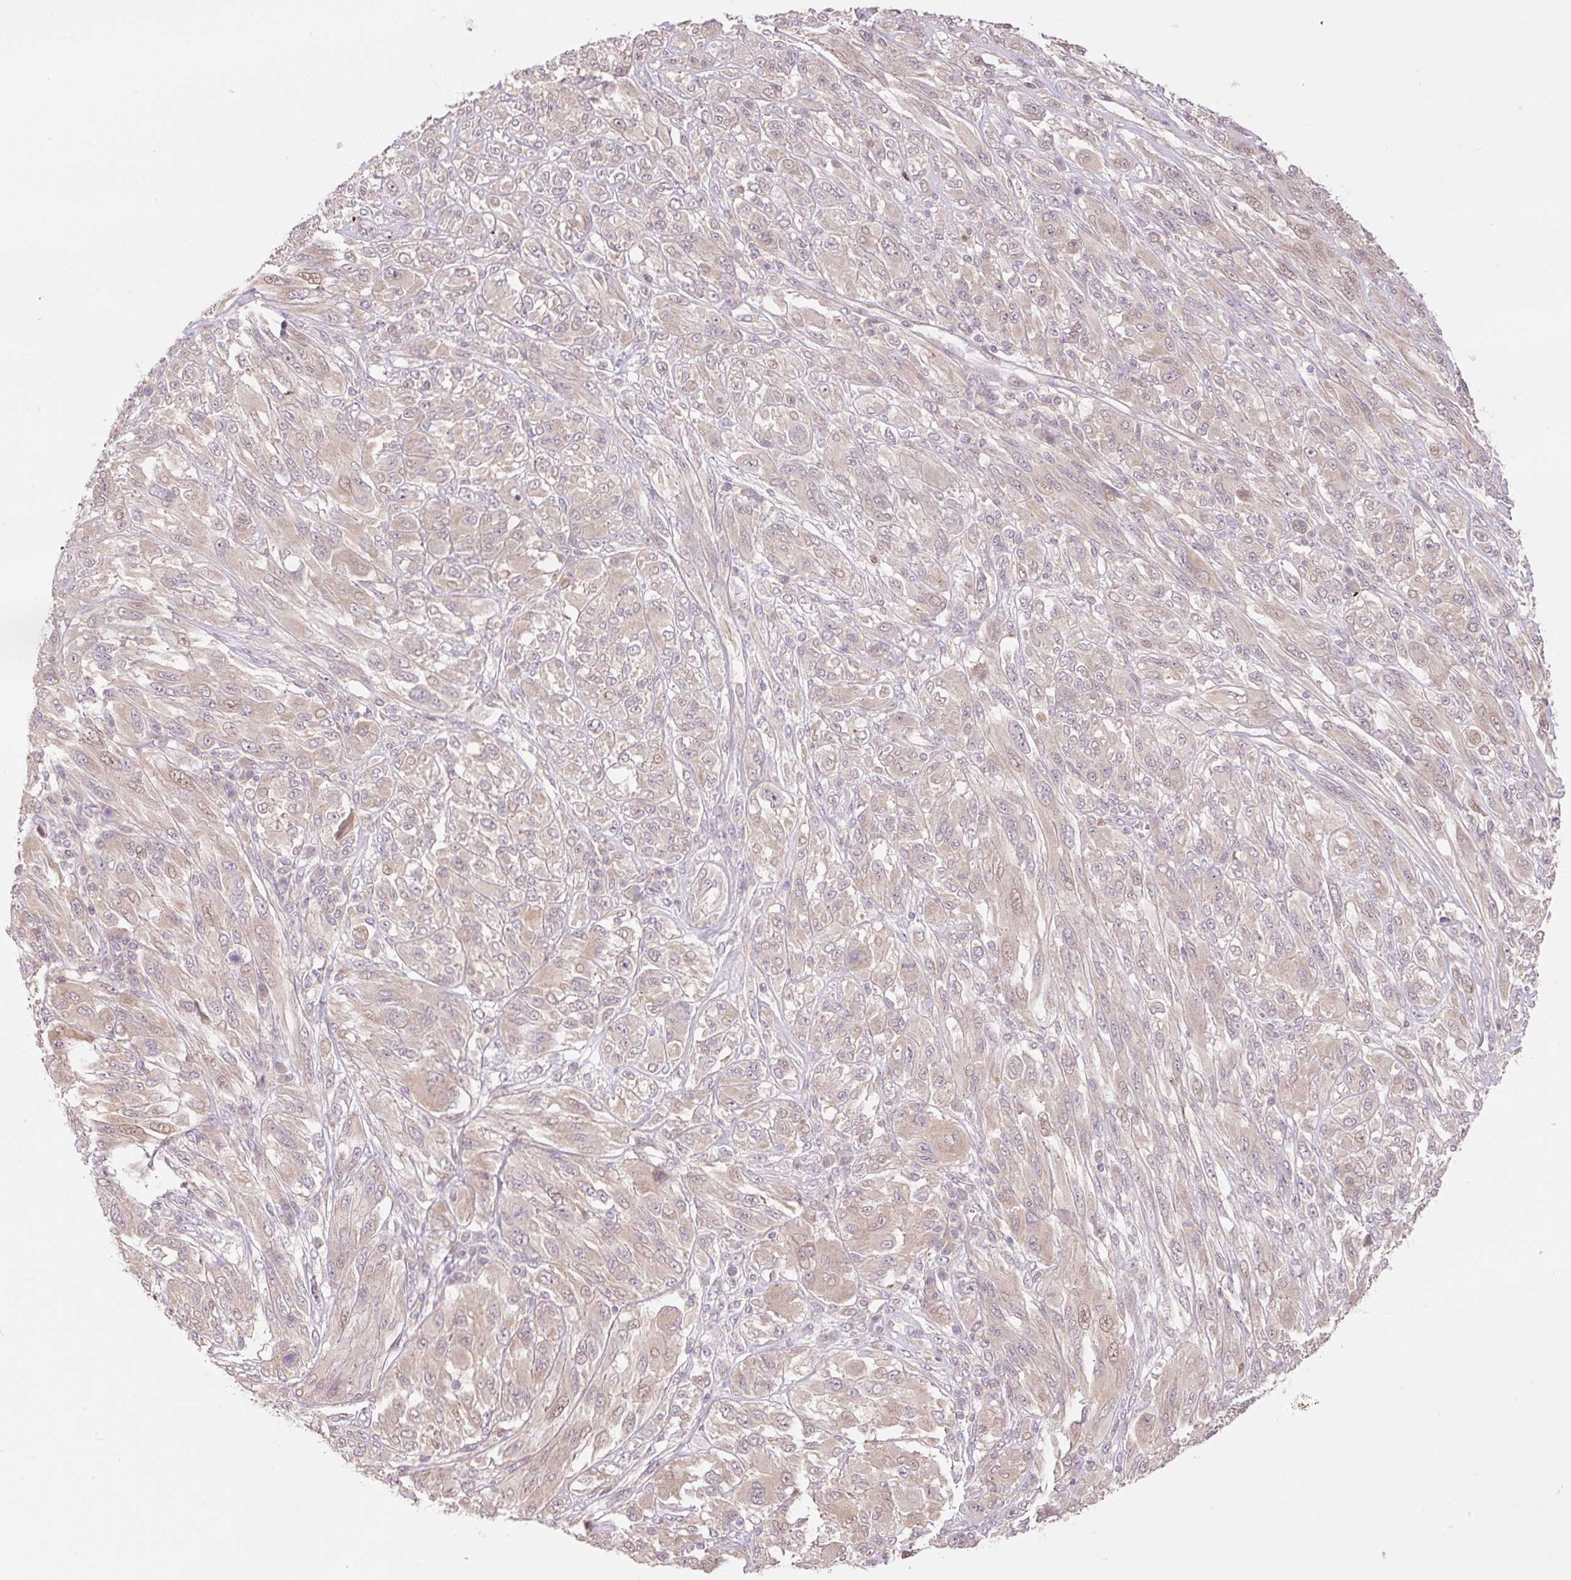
{"staining": {"intensity": "negative", "quantity": "none", "location": "none"}, "tissue": "melanoma", "cell_type": "Tumor cells", "image_type": "cancer", "snomed": [{"axis": "morphology", "description": "Malignant melanoma, NOS"}, {"axis": "topography", "description": "Skin"}], "caption": "Immunohistochemistry (IHC) image of neoplastic tissue: human melanoma stained with DAB (3,3'-diaminobenzidine) displays no significant protein staining in tumor cells.", "gene": "EMC10", "patient": {"sex": "female", "age": 91}}